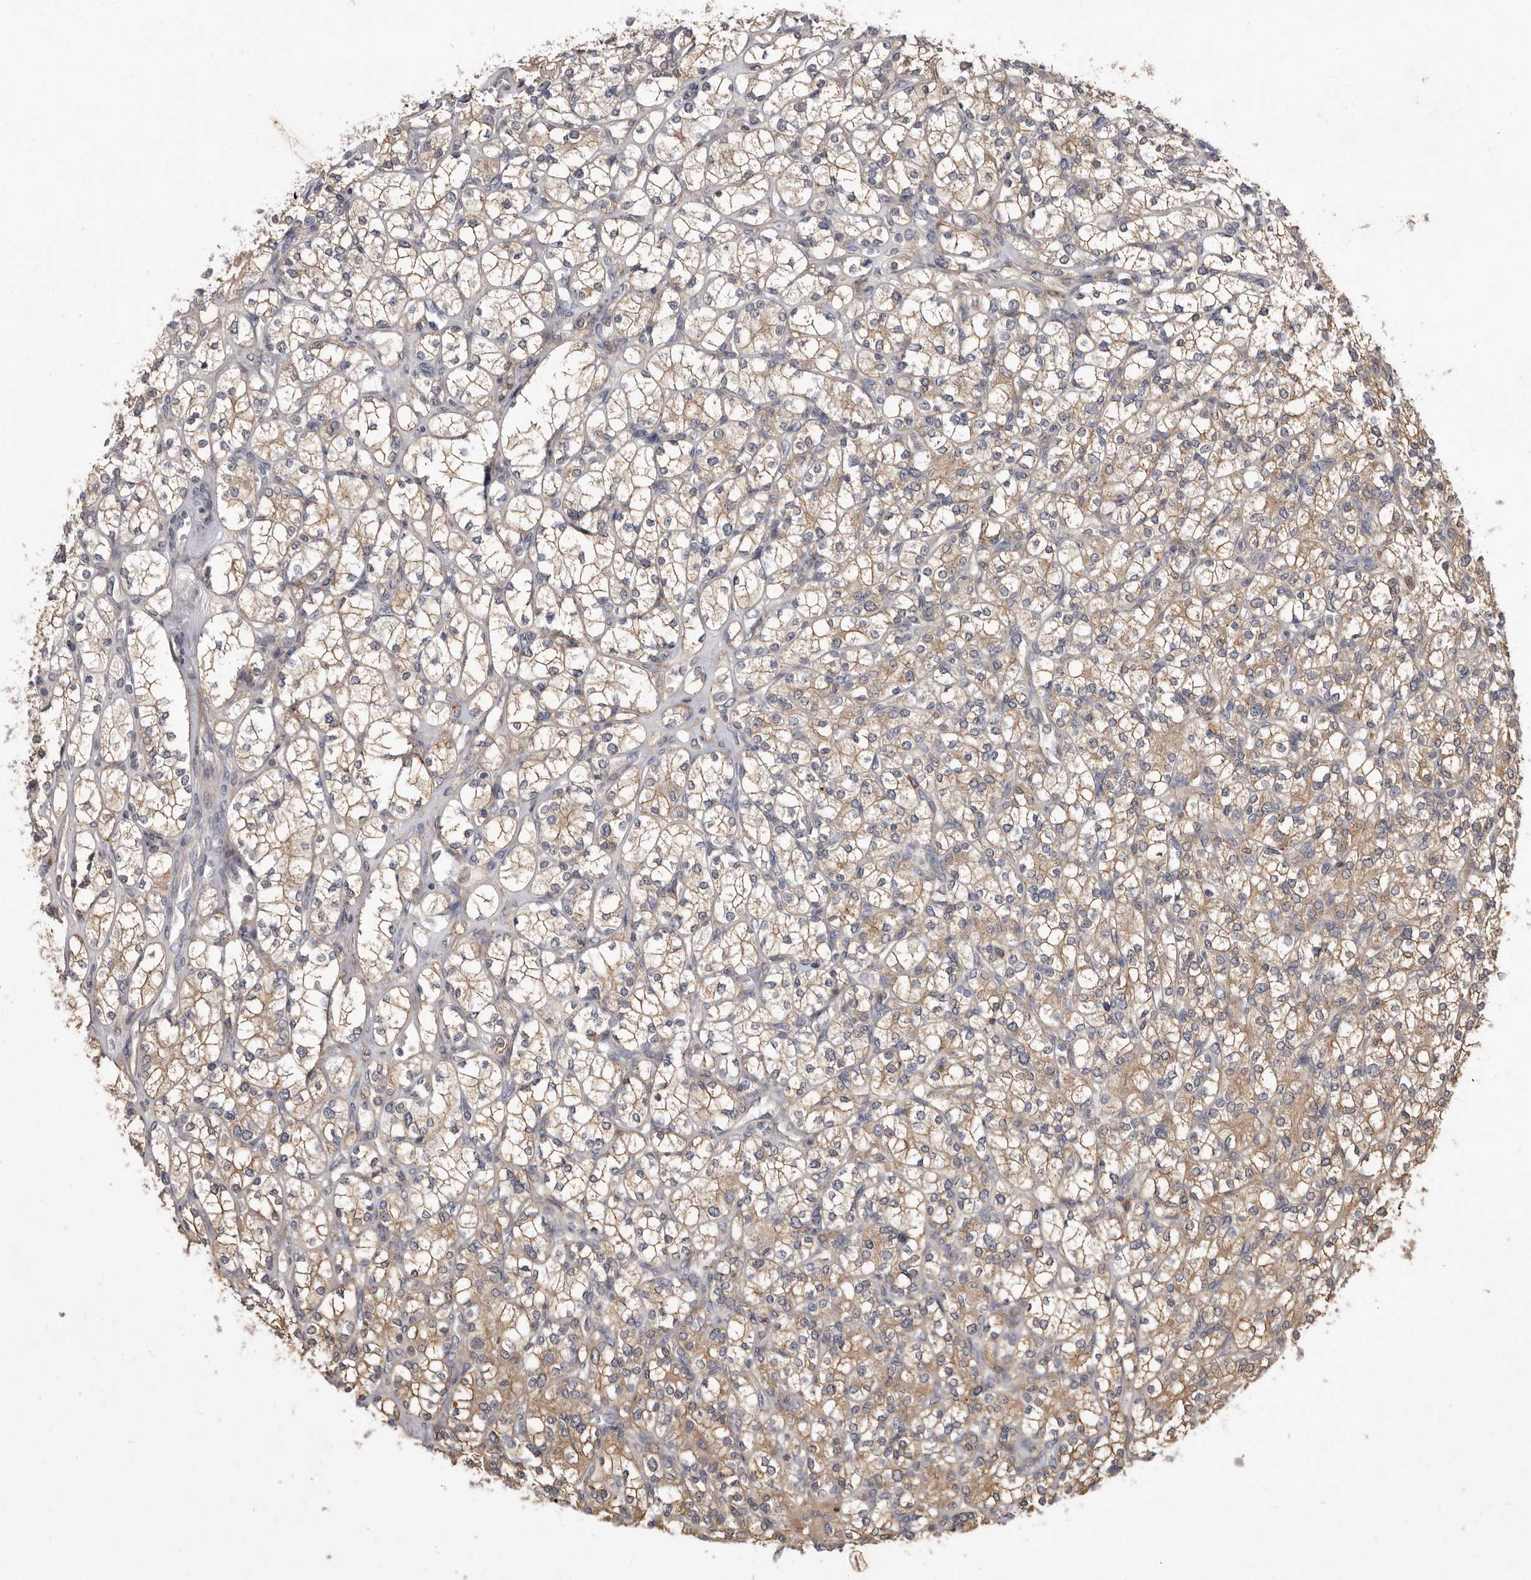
{"staining": {"intensity": "moderate", "quantity": ">75%", "location": "cytoplasmic/membranous"}, "tissue": "renal cancer", "cell_type": "Tumor cells", "image_type": "cancer", "snomed": [{"axis": "morphology", "description": "Adenocarcinoma, NOS"}, {"axis": "topography", "description": "Kidney"}], "caption": "Renal cancer stained with DAB immunohistochemistry displays medium levels of moderate cytoplasmic/membranous staining in approximately >75% of tumor cells.", "gene": "FLAD1", "patient": {"sex": "male", "age": 77}}